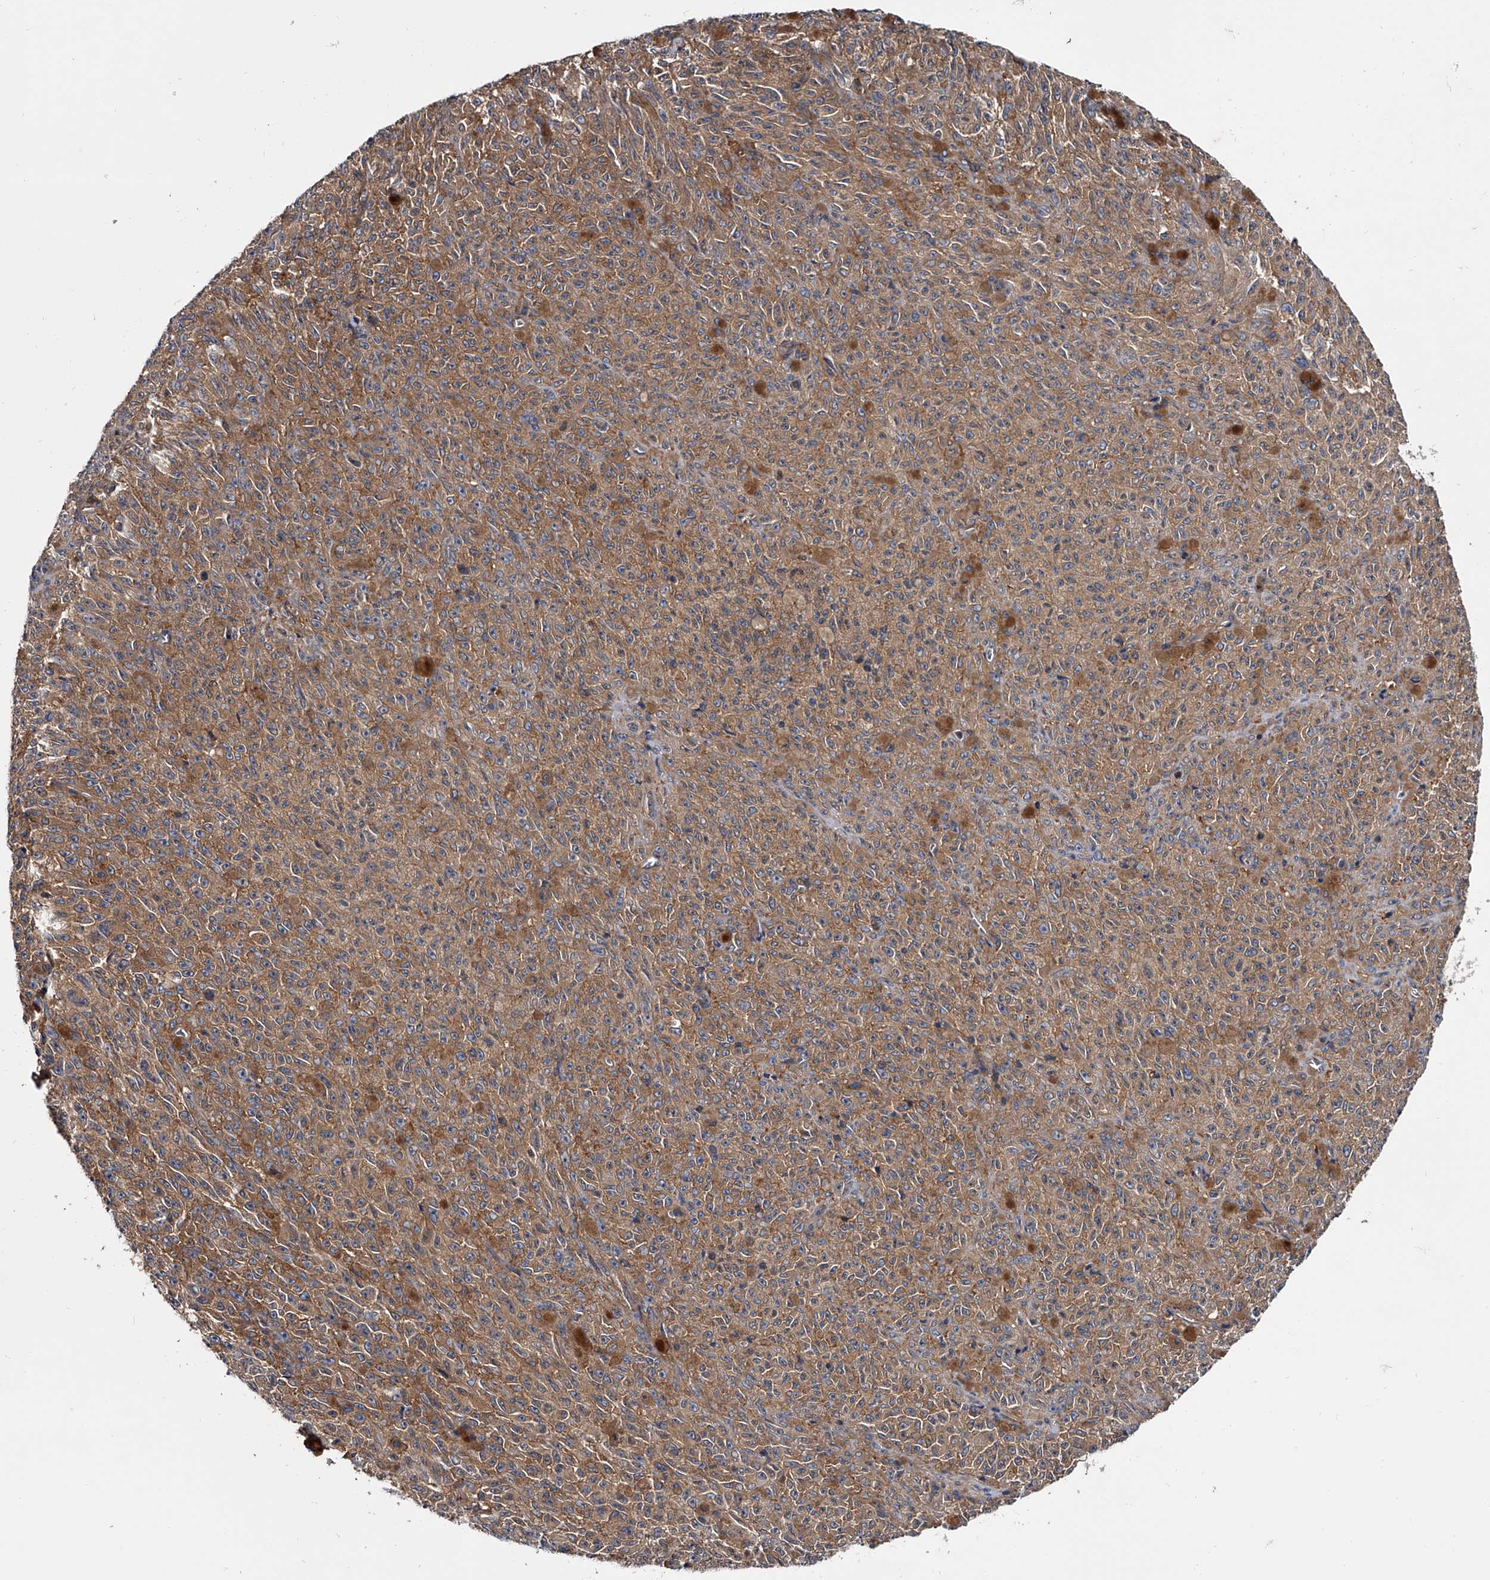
{"staining": {"intensity": "moderate", "quantity": ">75%", "location": "cytoplasmic/membranous"}, "tissue": "melanoma", "cell_type": "Tumor cells", "image_type": "cancer", "snomed": [{"axis": "morphology", "description": "Malignant melanoma, NOS"}, {"axis": "topography", "description": "Skin"}], "caption": "Protein positivity by immunohistochemistry (IHC) exhibits moderate cytoplasmic/membranous expression in about >75% of tumor cells in melanoma.", "gene": "GAPVD1", "patient": {"sex": "female", "age": 82}}